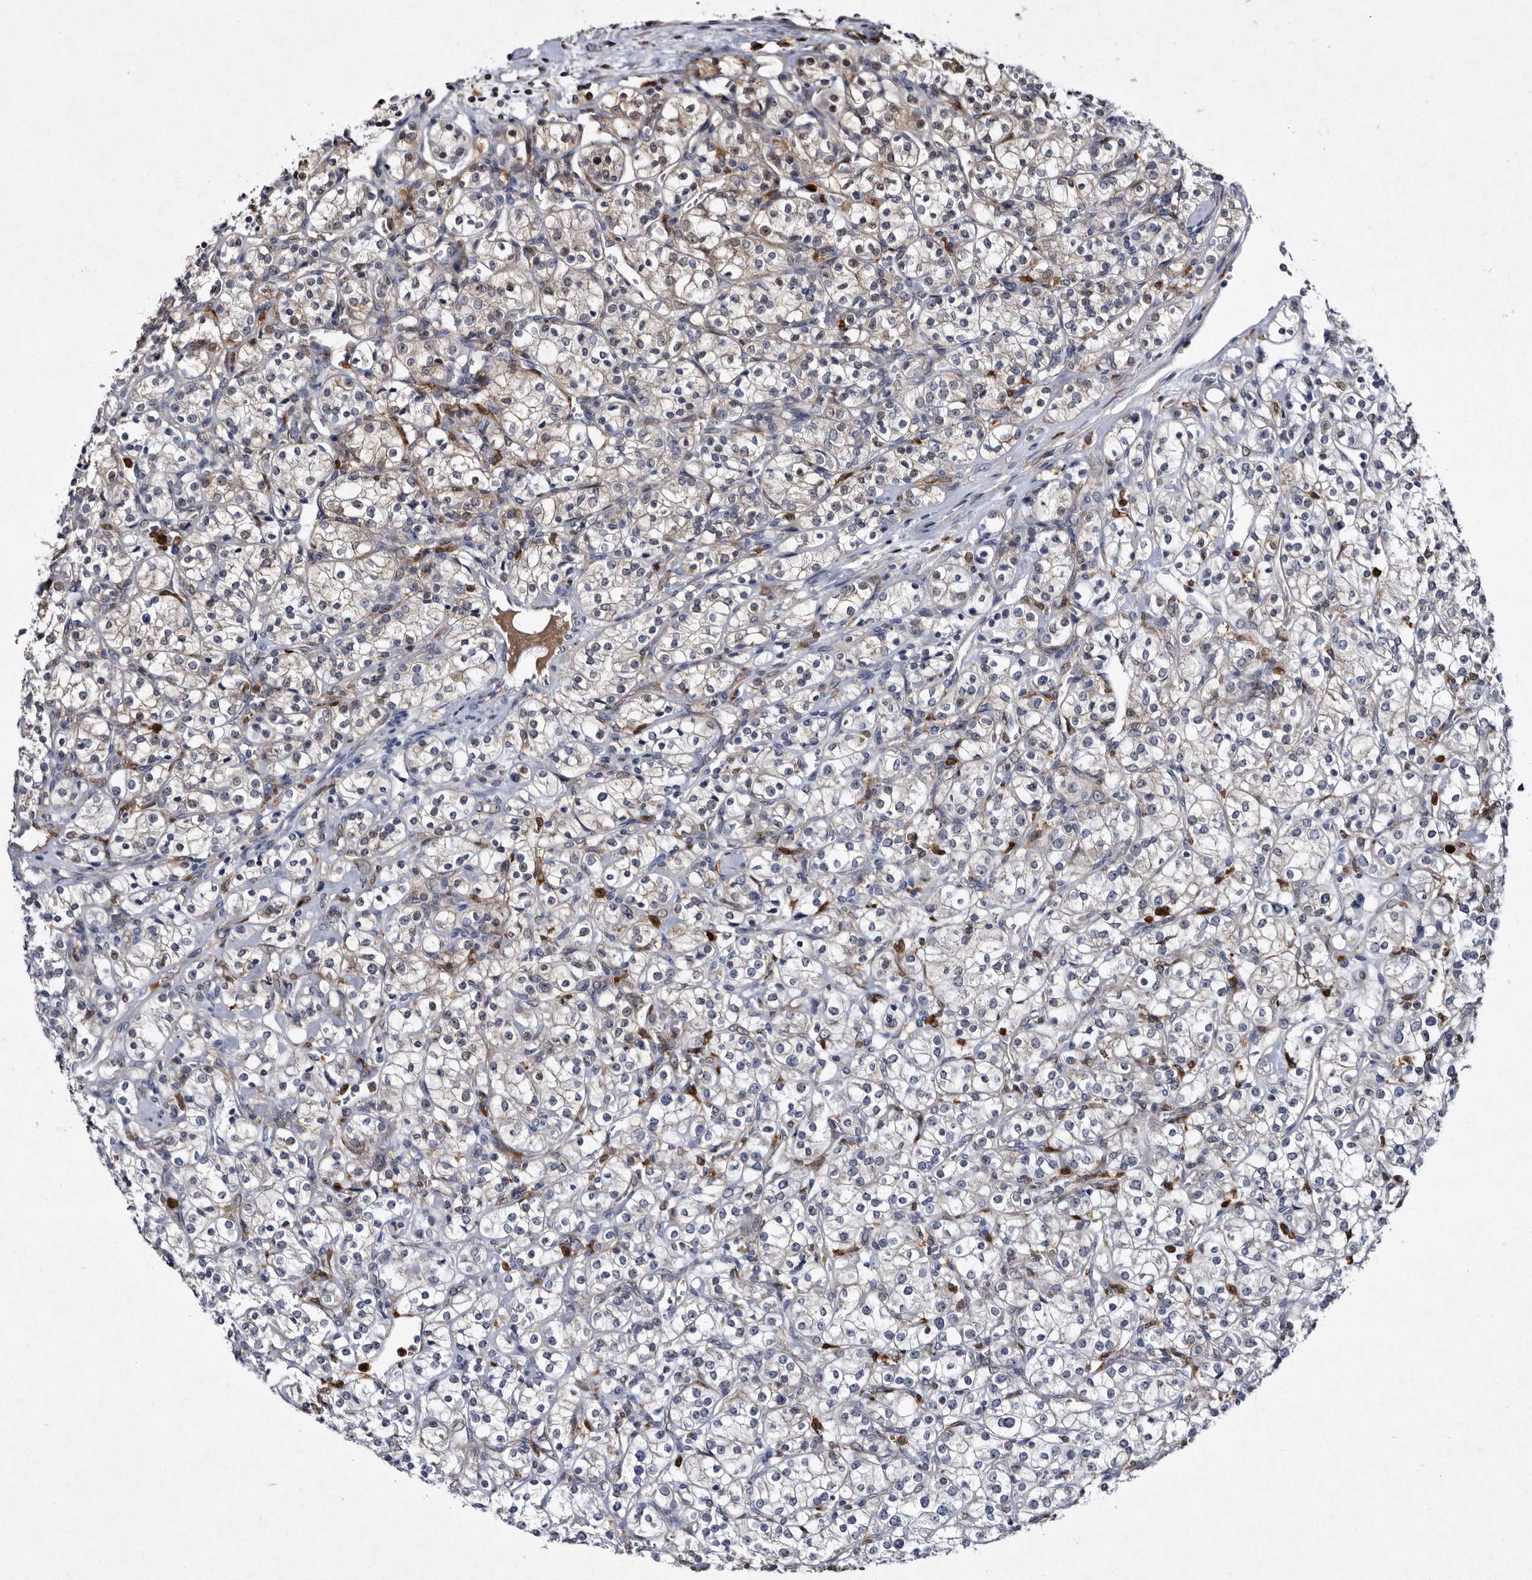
{"staining": {"intensity": "weak", "quantity": "<25%", "location": "cytoplasmic/membranous"}, "tissue": "renal cancer", "cell_type": "Tumor cells", "image_type": "cancer", "snomed": [{"axis": "morphology", "description": "Adenocarcinoma, NOS"}, {"axis": "topography", "description": "Kidney"}], "caption": "Renal adenocarcinoma stained for a protein using IHC displays no expression tumor cells.", "gene": "SERPINB8", "patient": {"sex": "male", "age": 77}}